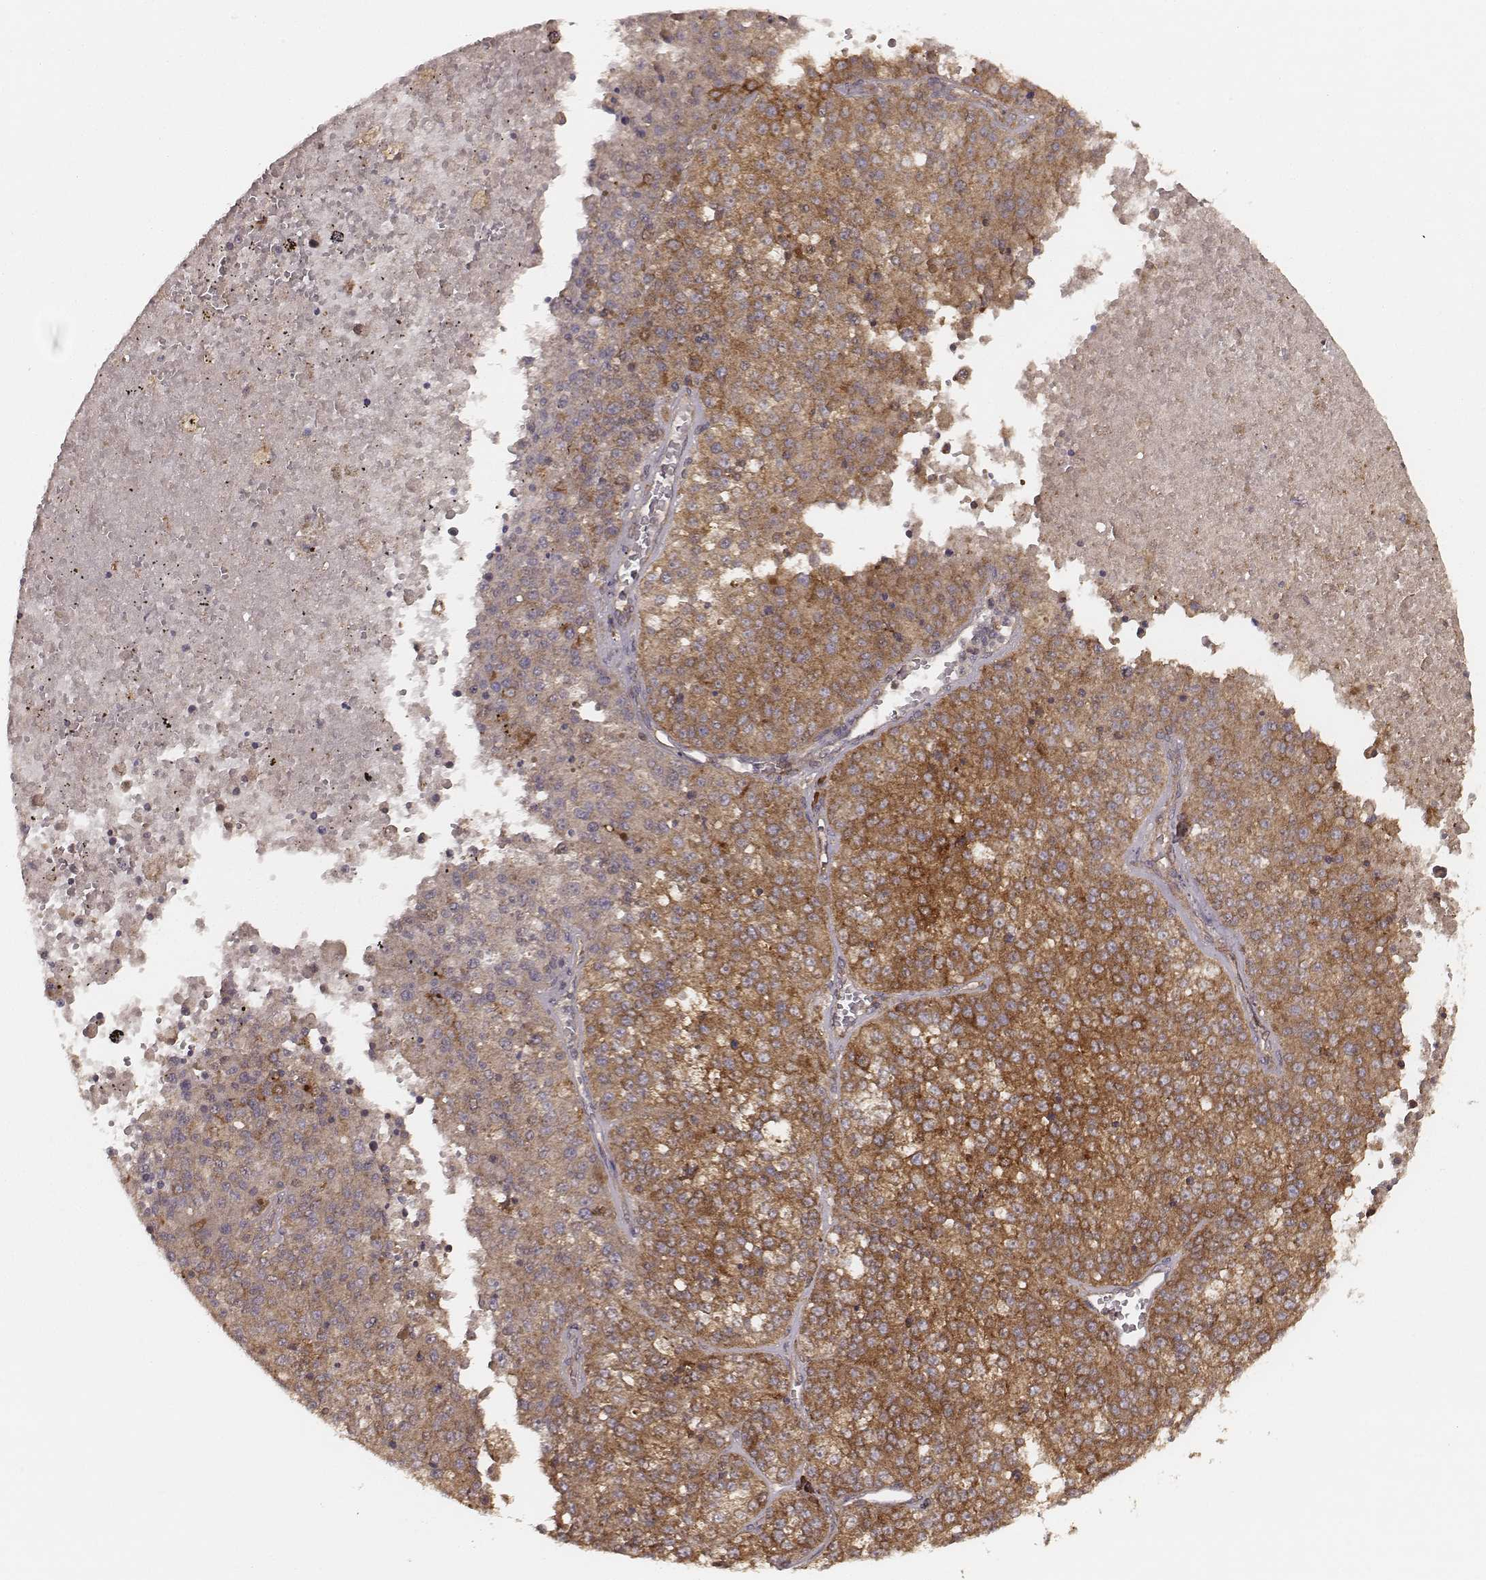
{"staining": {"intensity": "strong", "quantity": ">75%", "location": "cytoplasmic/membranous"}, "tissue": "melanoma", "cell_type": "Tumor cells", "image_type": "cancer", "snomed": [{"axis": "morphology", "description": "Malignant melanoma, Metastatic site"}, {"axis": "topography", "description": "Lymph node"}], "caption": "Protein staining displays strong cytoplasmic/membranous expression in about >75% of tumor cells in melanoma. (DAB (3,3'-diaminobenzidine) IHC, brown staining for protein, blue staining for nuclei).", "gene": "CARS1", "patient": {"sex": "female", "age": 64}}